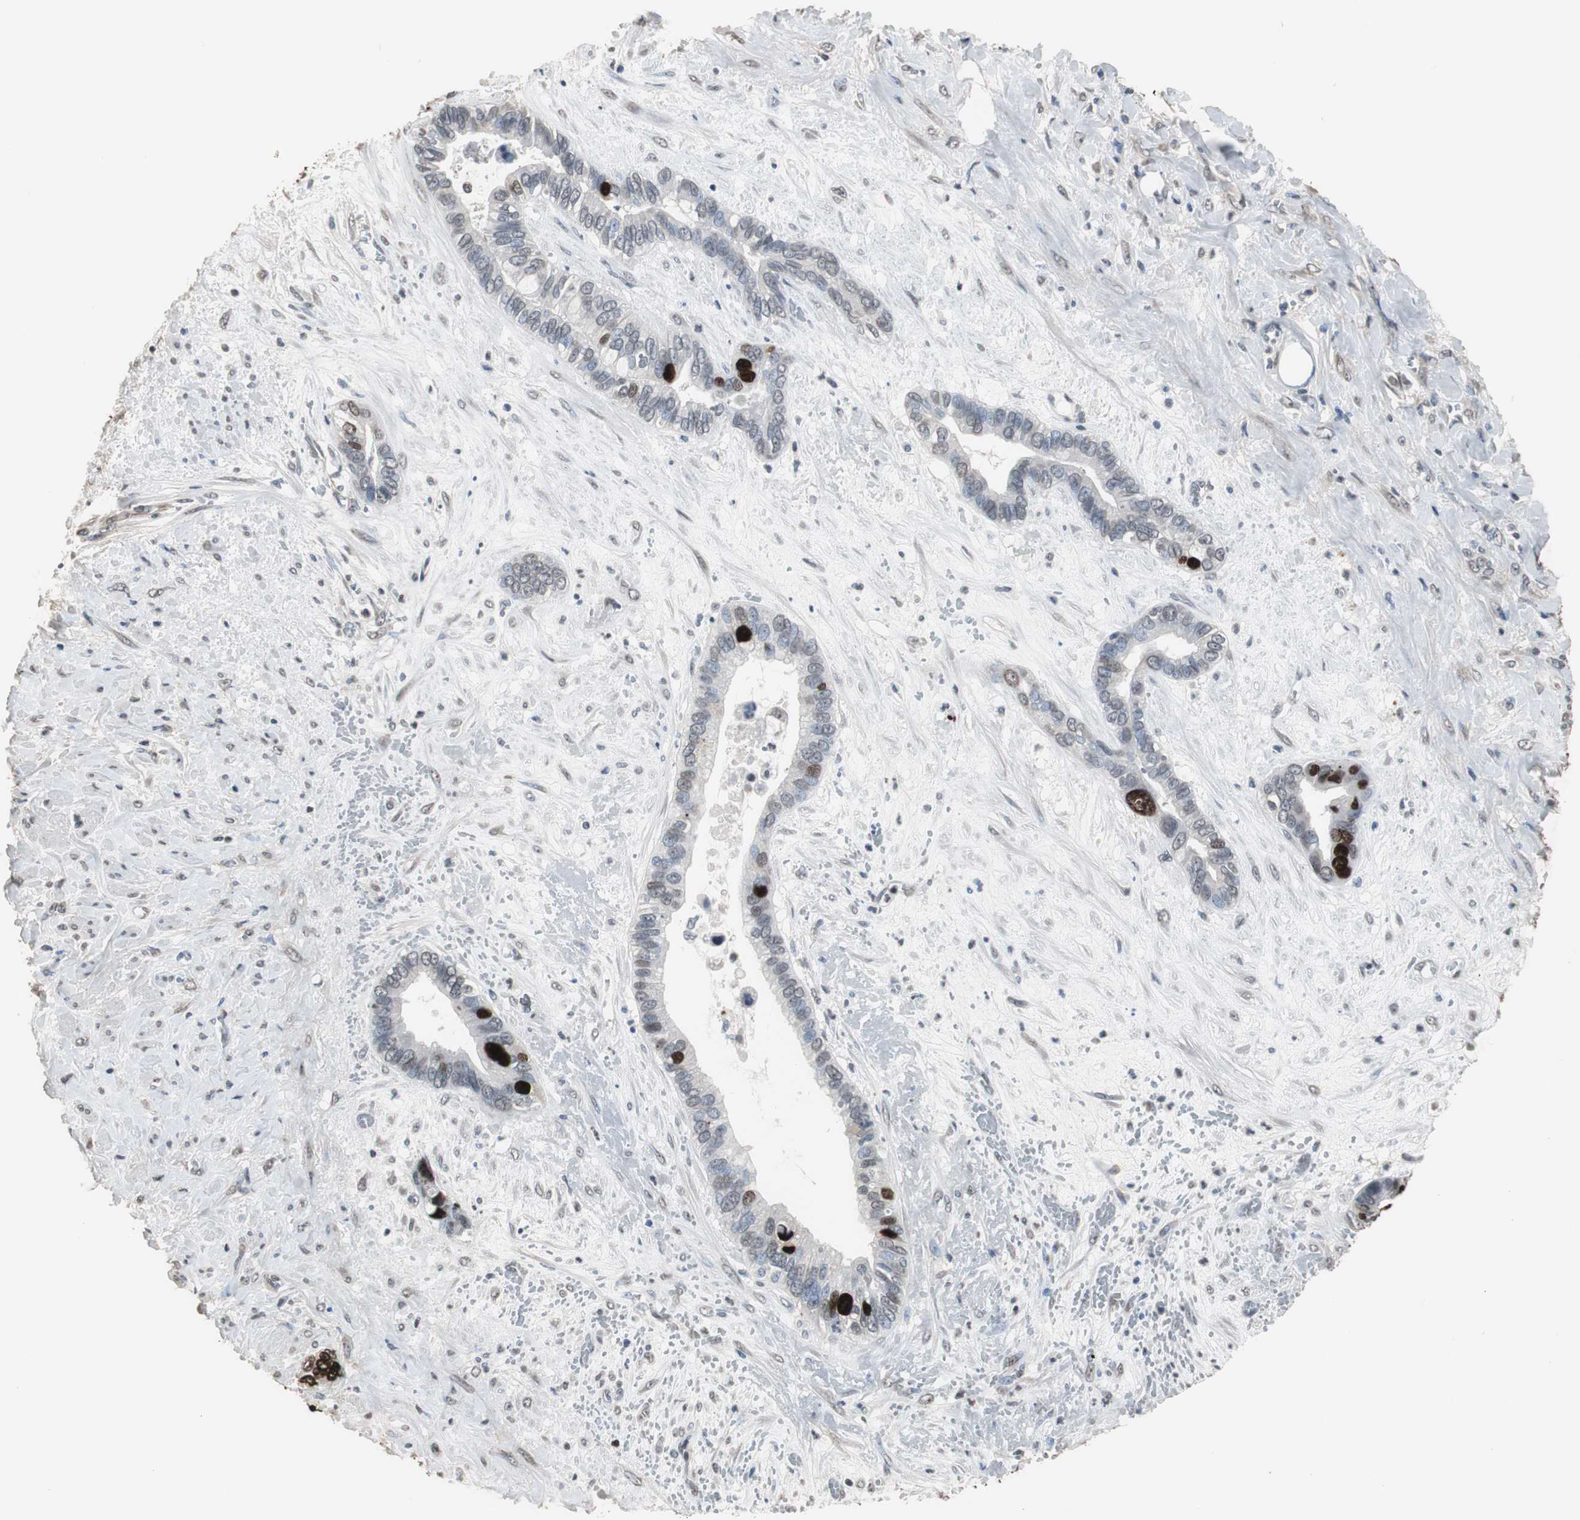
{"staining": {"intensity": "strong", "quantity": "<25%", "location": "nuclear"}, "tissue": "liver cancer", "cell_type": "Tumor cells", "image_type": "cancer", "snomed": [{"axis": "morphology", "description": "Cholangiocarcinoma"}, {"axis": "topography", "description": "Liver"}], "caption": "The immunohistochemical stain labels strong nuclear positivity in tumor cells of cholangiocarcinoma (liver) tissue.", "gene": "TOP2A", "patient": {"sex": "female", "age": 65}}